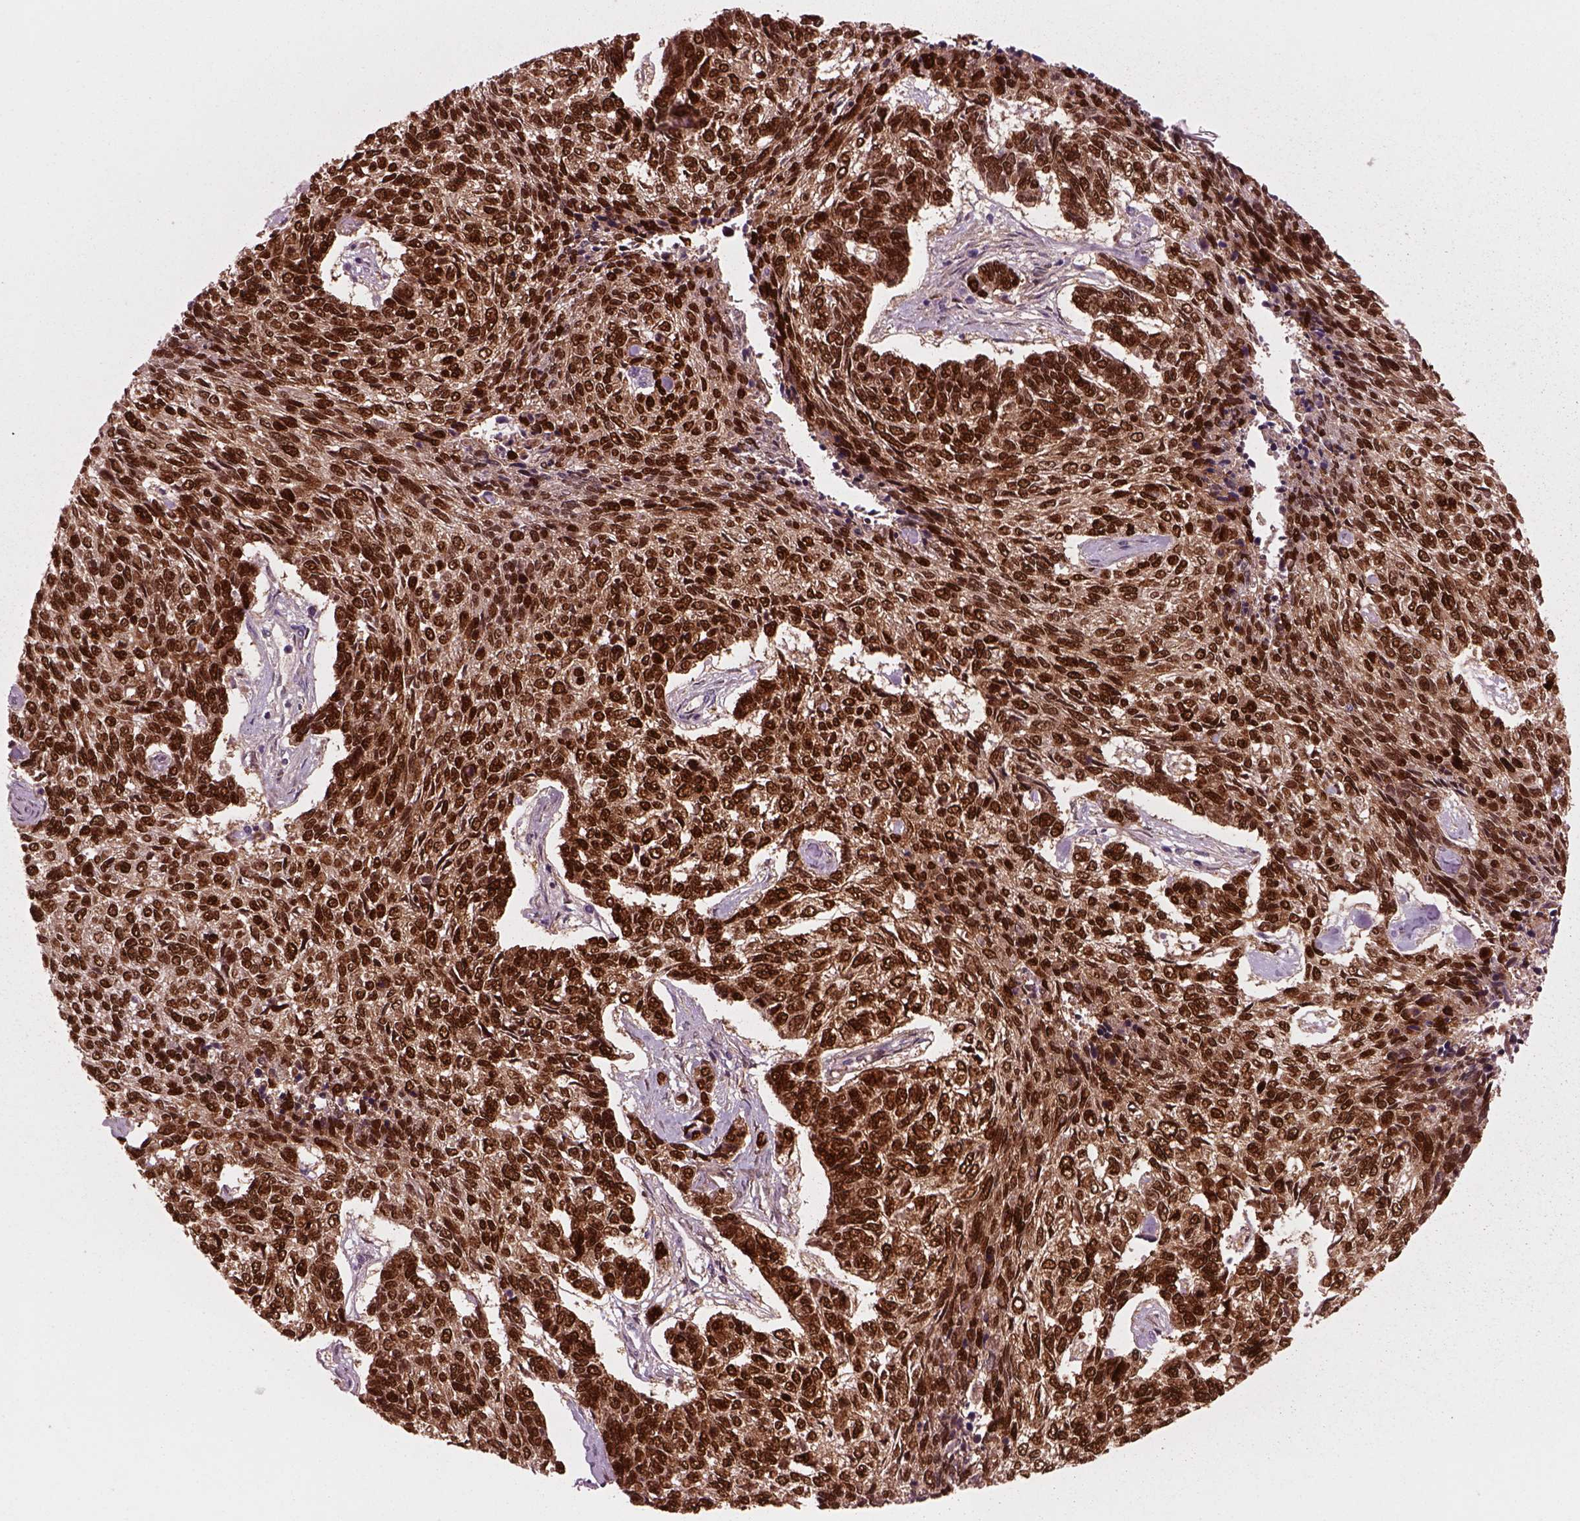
{"staining": {"intensity": "strong", "quantity": ">75%", "location": "nuclear"}, "tissue": "skin cancer", "cell_type": "Tumor cells", "image_type": "cancer", "snomed": [{"axis": "morphology", "description": "Basal cell carcinoma"}, {"axis": "topography", "description": "Skin"}], "caption": "A high-resolution micrograph shows IHC staining of skin cancer (basal cell carcinoma), which exhibits strong nuclear staining in approximately >75% of tumor cells.", "gene": "SOX9", "patient": {"sex": "female", "age": 65}}